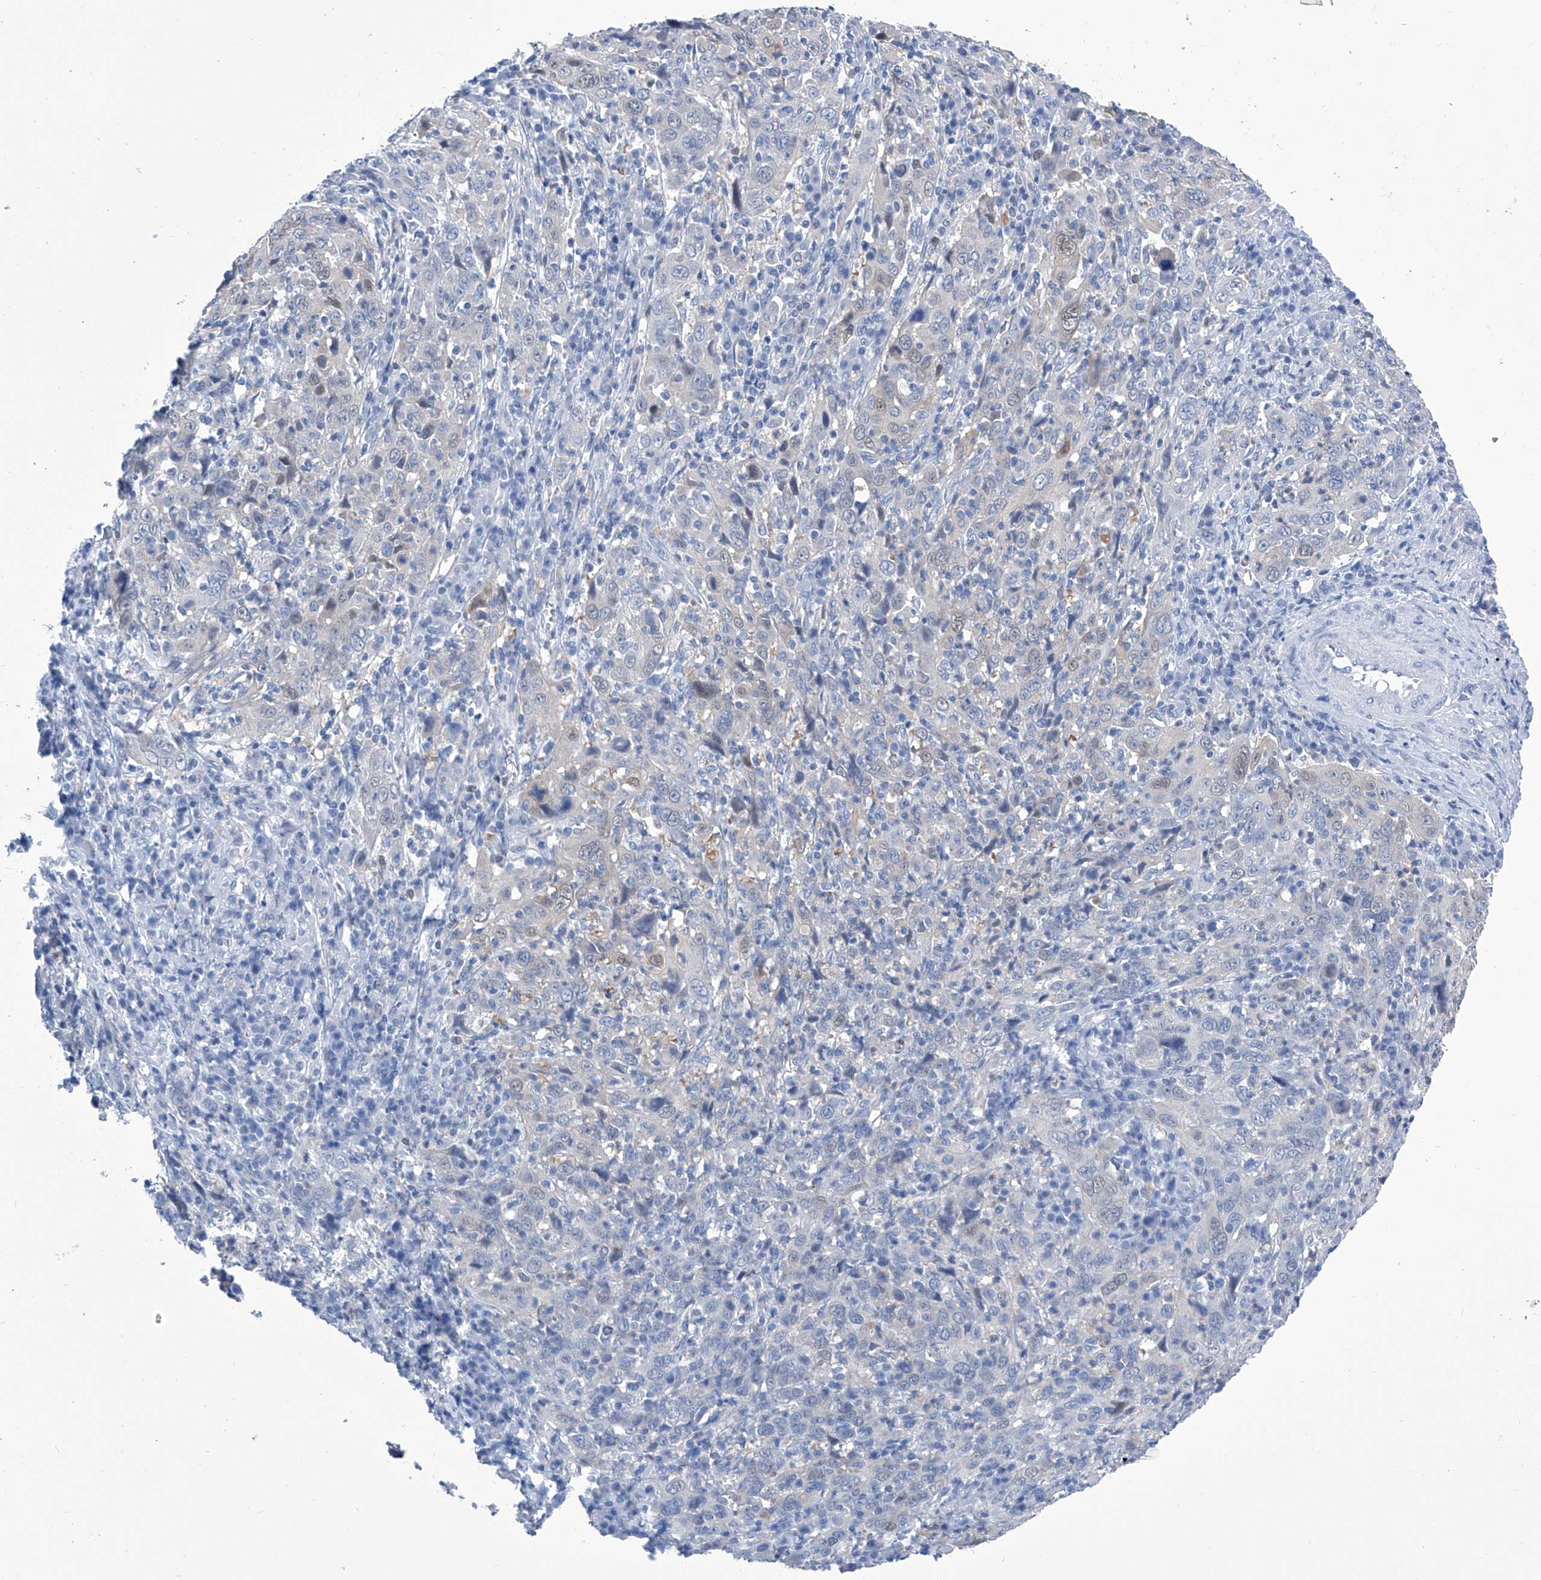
{"staining": {"intensity": "negative", "quantity": "none", "location": "none"}, "tissue": "cervical cancer", "cell_type": "Tumor cells", "image_type": "cancer", "snomed": [{"axis": "morphology", "description": "Squamous cell carcinoma, NOS"}, {"axis": "topography", "description": "Cervix"}], "caption": "DAB (3,3'-diaminobenzidine) immunohistochemical staining of cervical cancer (squamous cell carcinoma) displays no significant staining in tumor cells.", "gene": "IMPA2", "patient": {"sex": "female", "age": 46}}